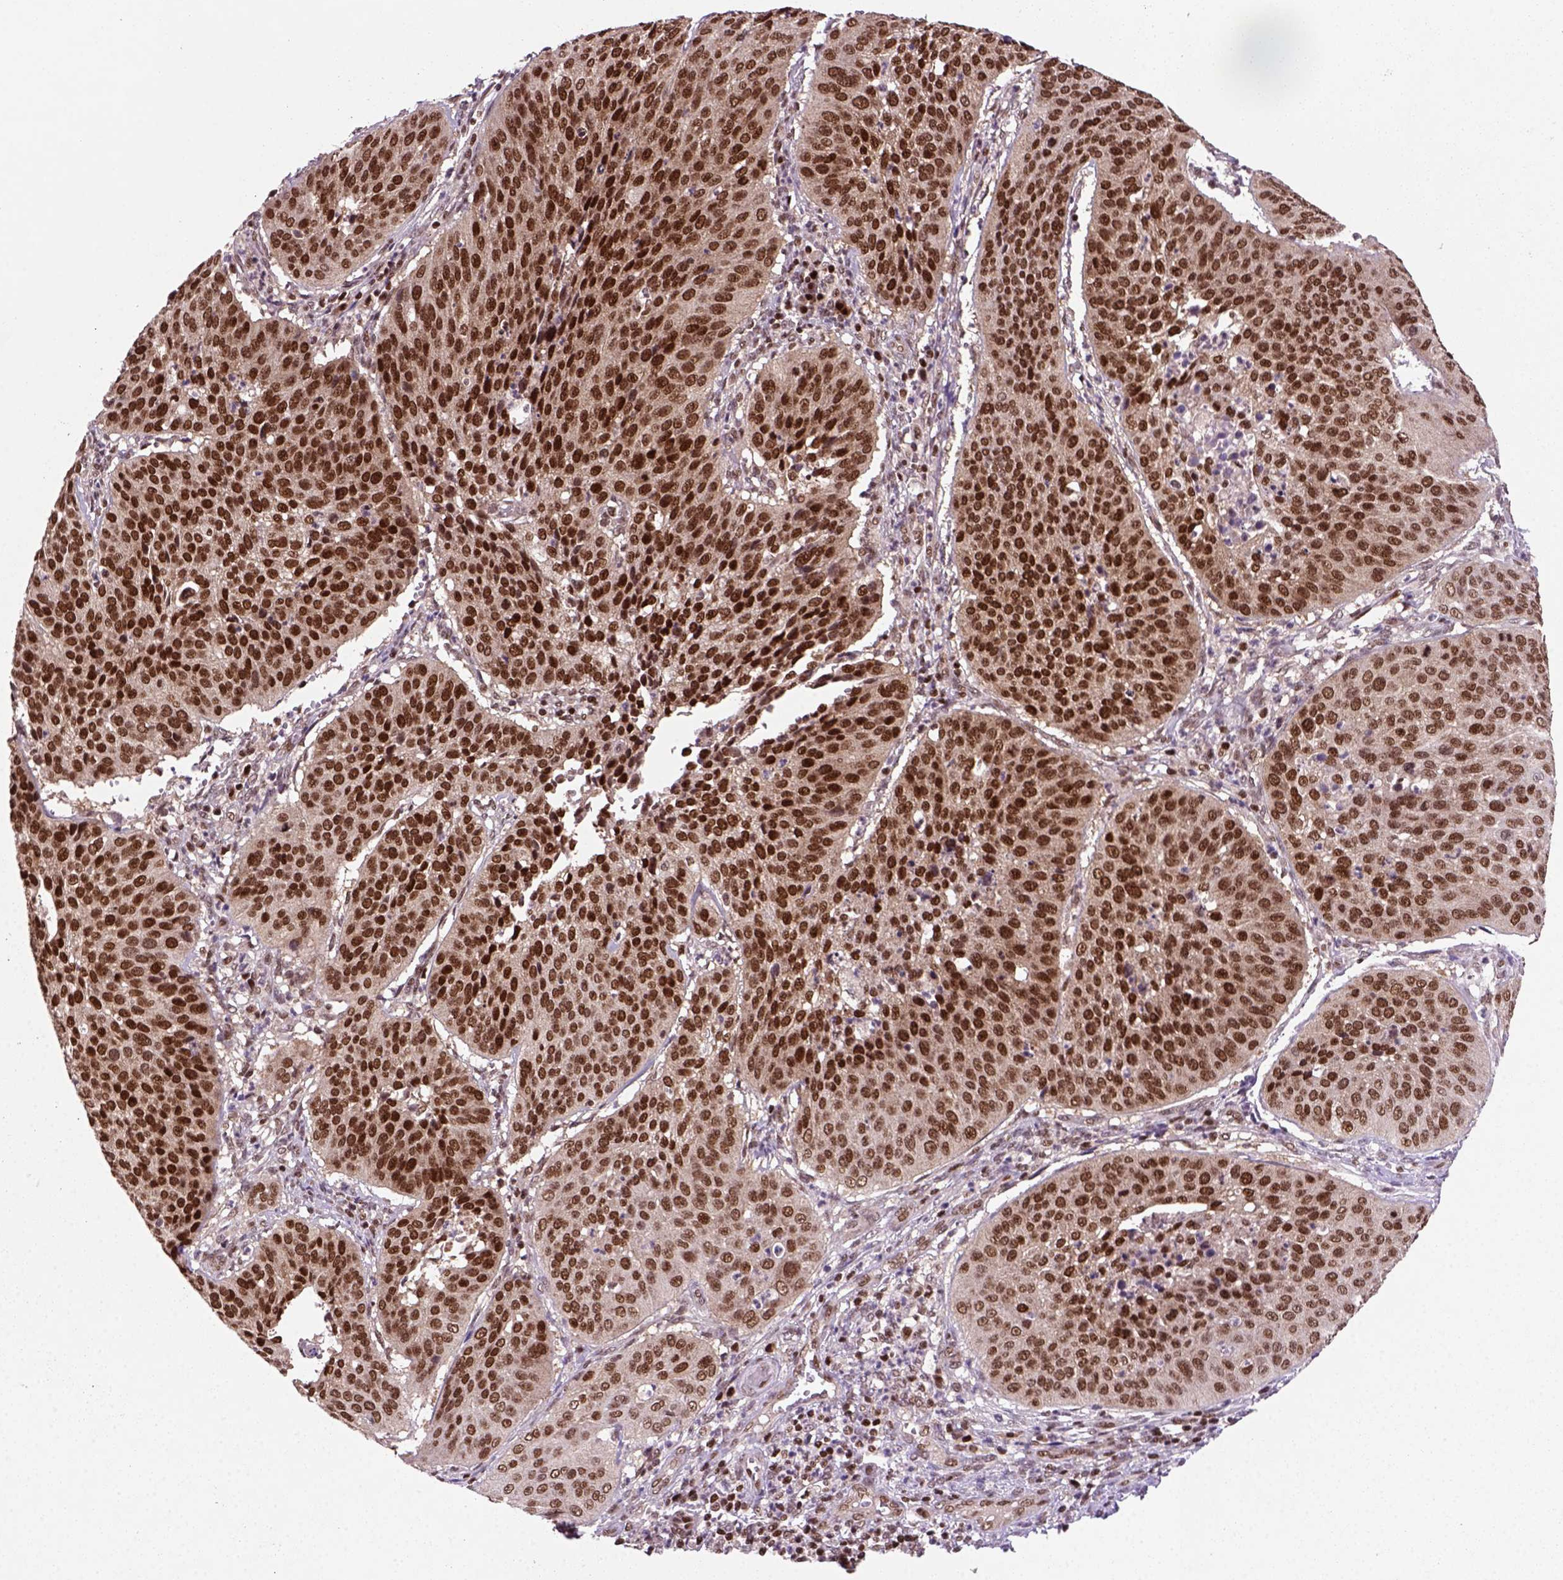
{"staining": {"intensity": "strong", "quantity": ">75%", "location": "nuclear"}, "tissue": "cervical cancer", "cell_type": "Tumor cells", "image_type": "cancer", "snomed": [{"axis": "morphology", "description": "Normal tissue, NOS"}, {"axis": "morphology", "description": "Squamous cell carcinoma, NOS"}, {"axis": "topography", "description": "Cervix"}], "caption": "A micrograph of human cervical squamous cell carcinoma stained for a protein displays strong nuclear brown staining in tumor cells. (DAB (3,3'-diaminobenzidine) IHC, brown staining for protein, blue staining for nuclei).", "gene": "MGMT", "patient": {"sex": "female", "age": 39}}